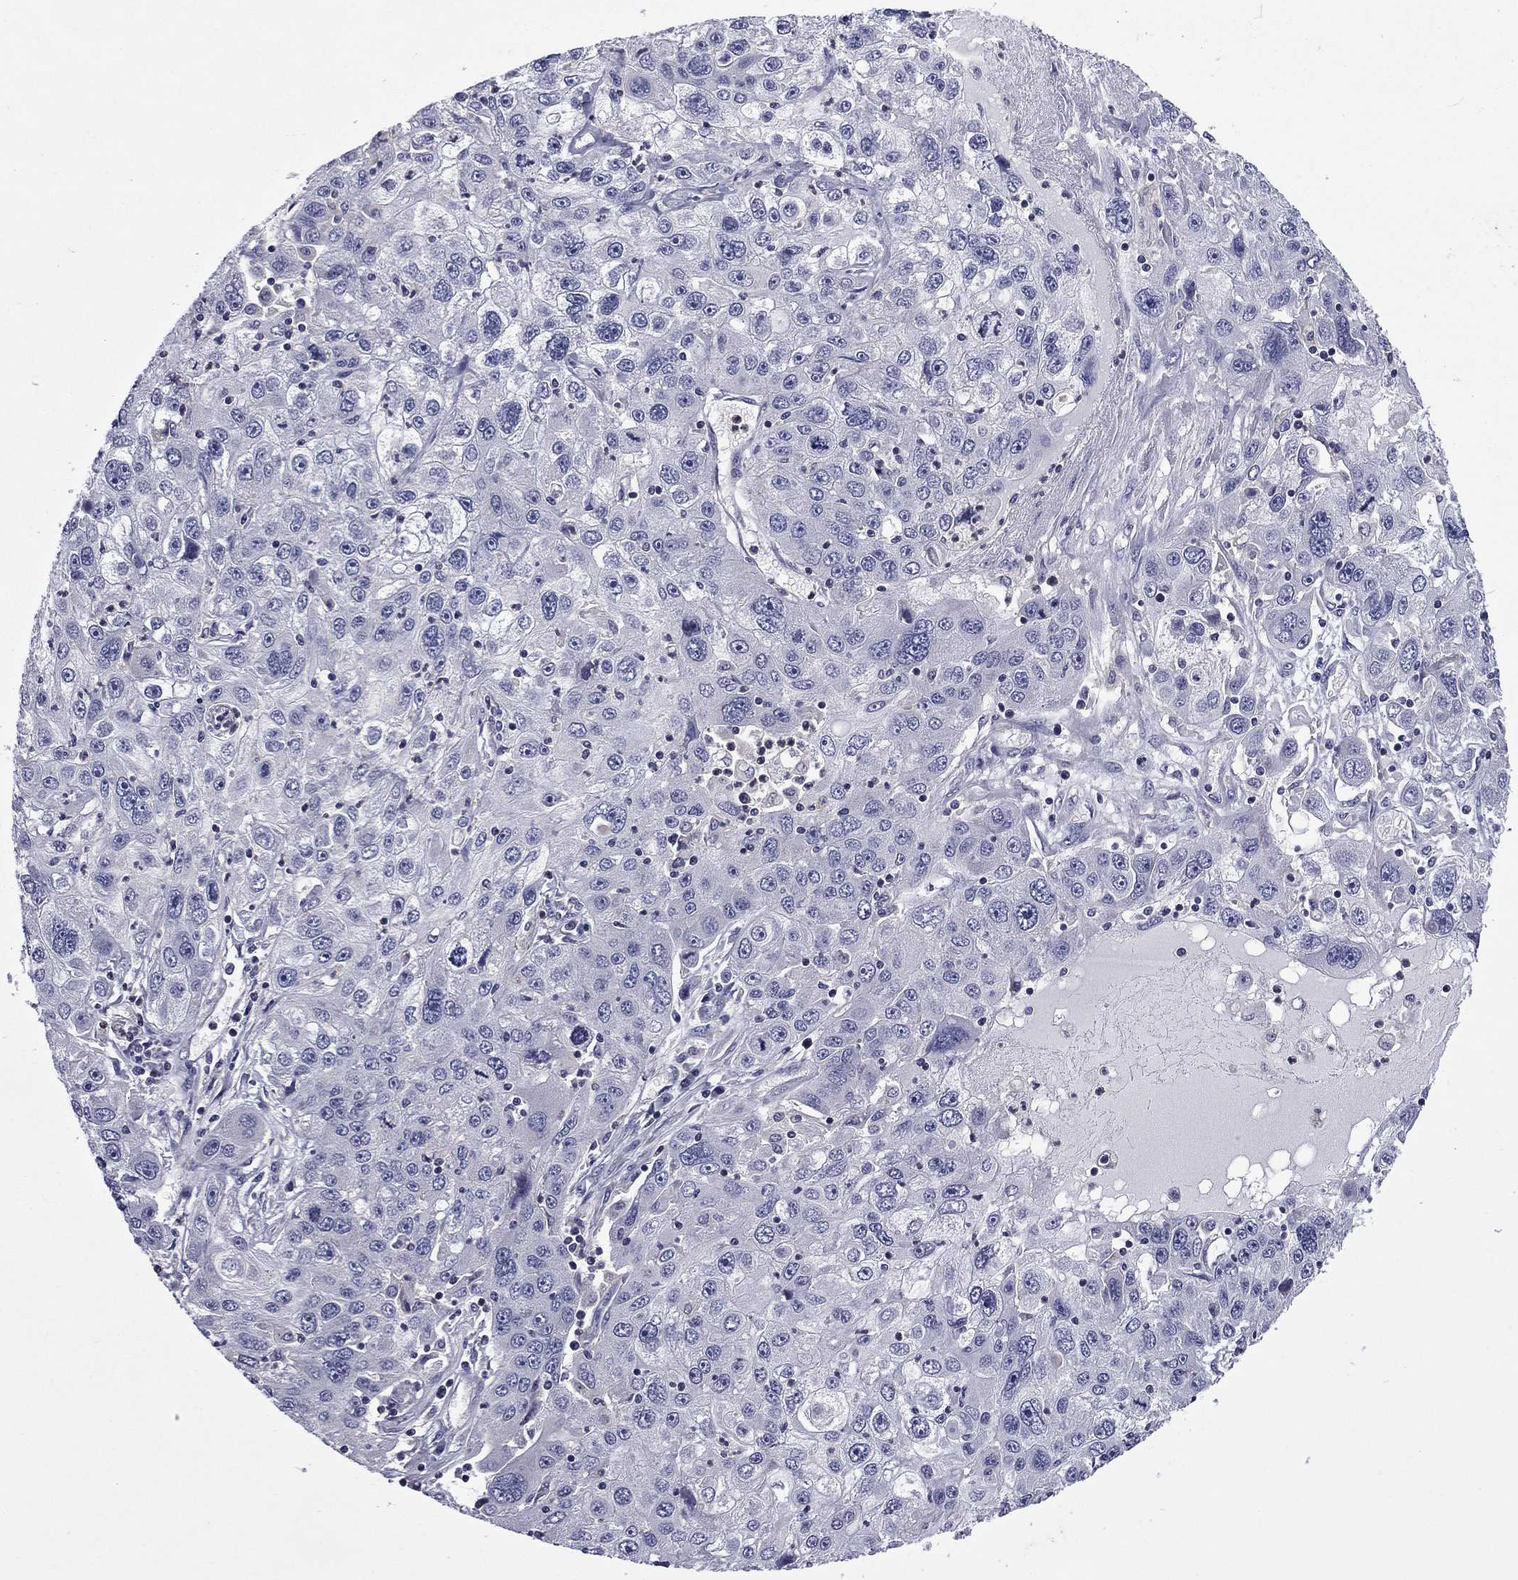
{"staining": {"intensity": "negative", "quantity": "none", "location": "none"}, "tissue": "stomach cancer", "cell_type": "Tumor cells", "image_type": "cancer", "snomed": [{"axis": "morphology", "description": "Adenocarcinoma, NOS"}, {"axis": "topography", "description": "Stomach"}], "caption": "Immunohistochemistry micrograph of stomach cancer stained for a protein (brown), which reveals no positivity in tumor cells.", "gene": "ARHGAP45", "patient": {"sex": "male", "age": 56}}